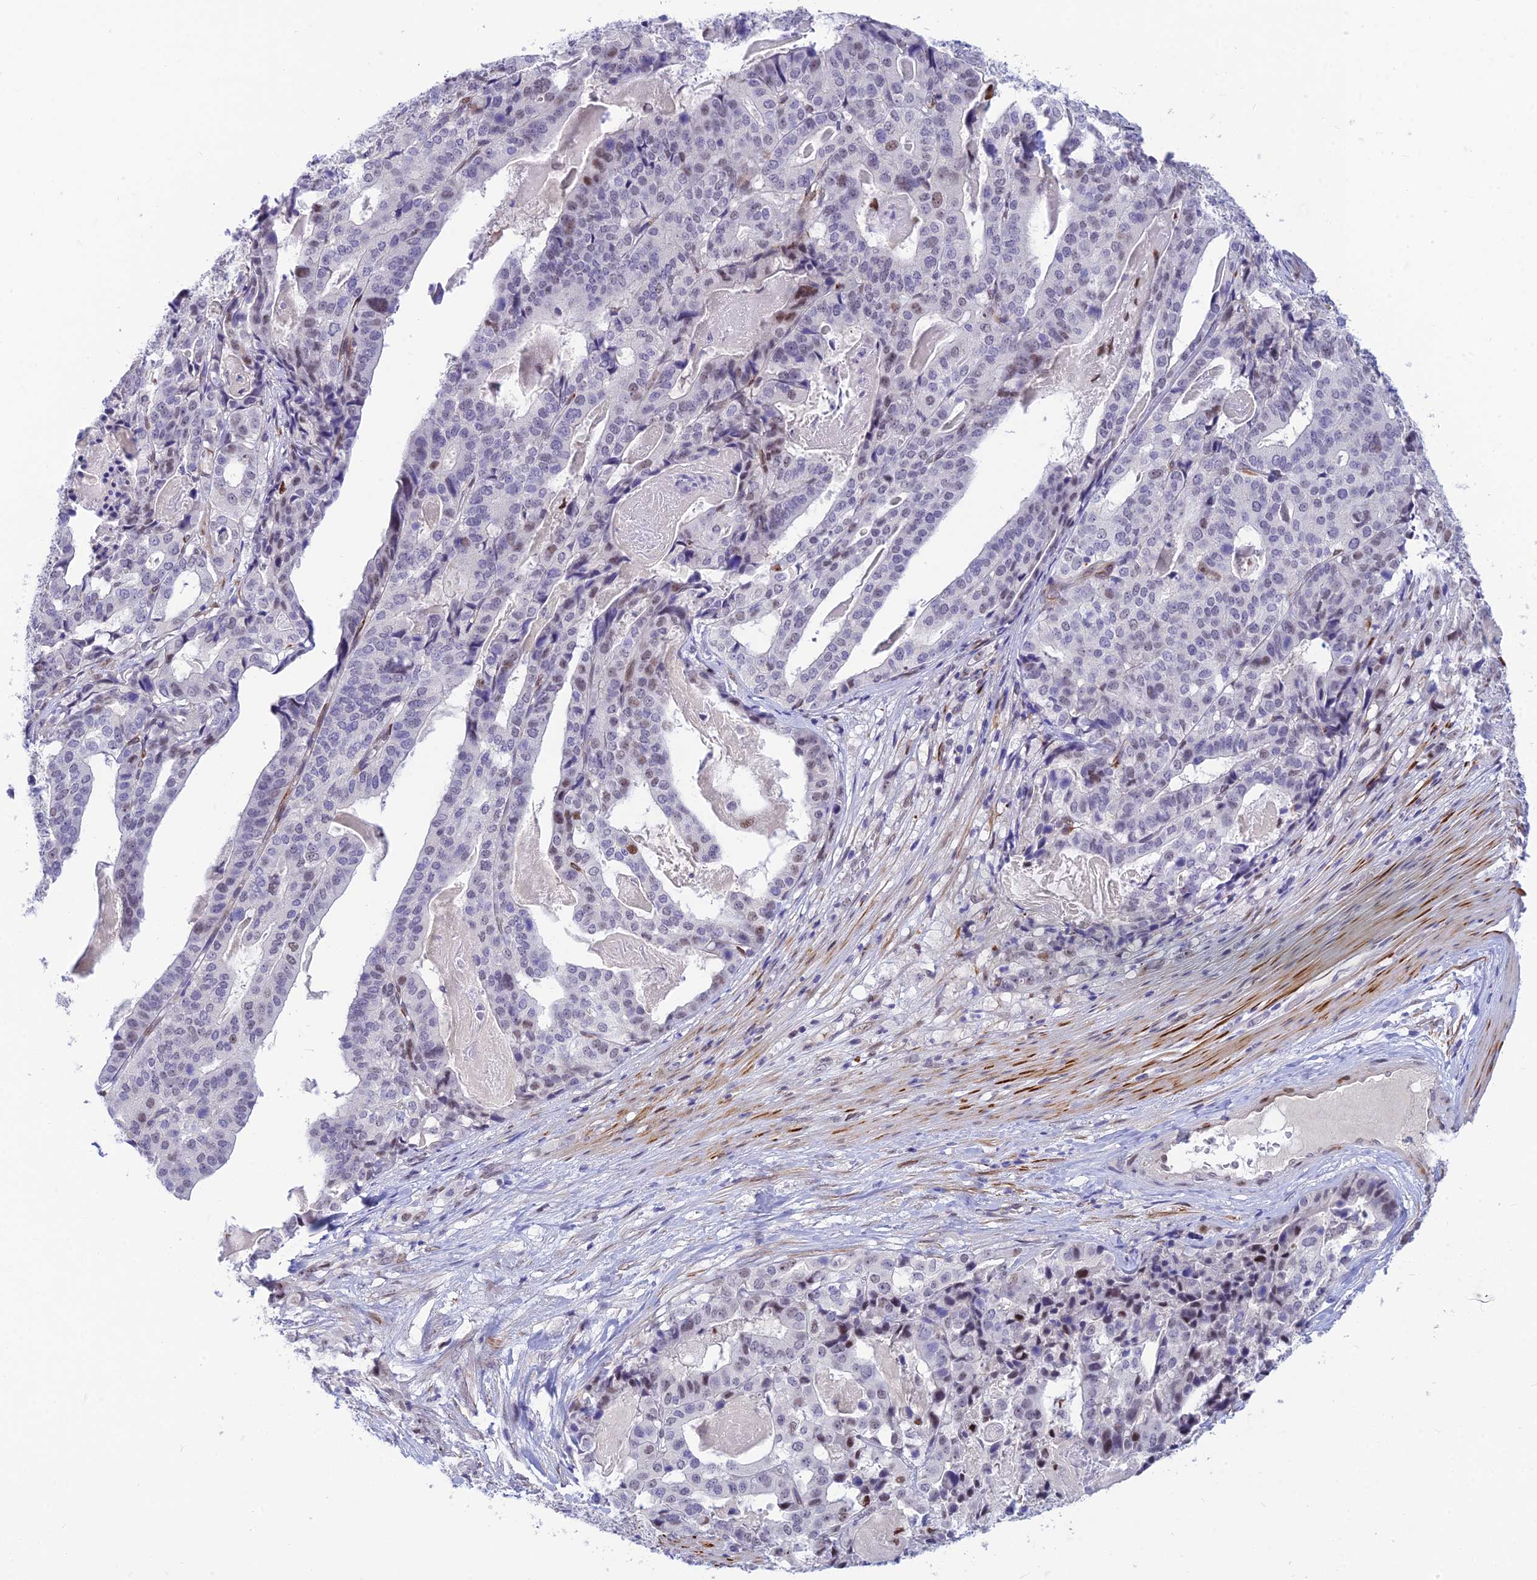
{"staining": {"intensity": "moderate", "quantity": "<25%", "location": "nuclear"}, "tissue": "stomach cancer", "cell_type": "Tumor cells", "image_type": "cancer", "snomed": [{"axis": "morphology", "description": "Adenocarcinoma, NOS"}, {"axis": "topography", "description": "Stomach"}], "caption": "Immunohistochemistry image of human stomach cancer (adenocarcinoma) stained for a protein (brown), which reveals low levels of moderate nuclear positivity in approximately <25% of tumor cells.", "gene": "CLK4", "patient": {"sex": "male", "age": 48}}